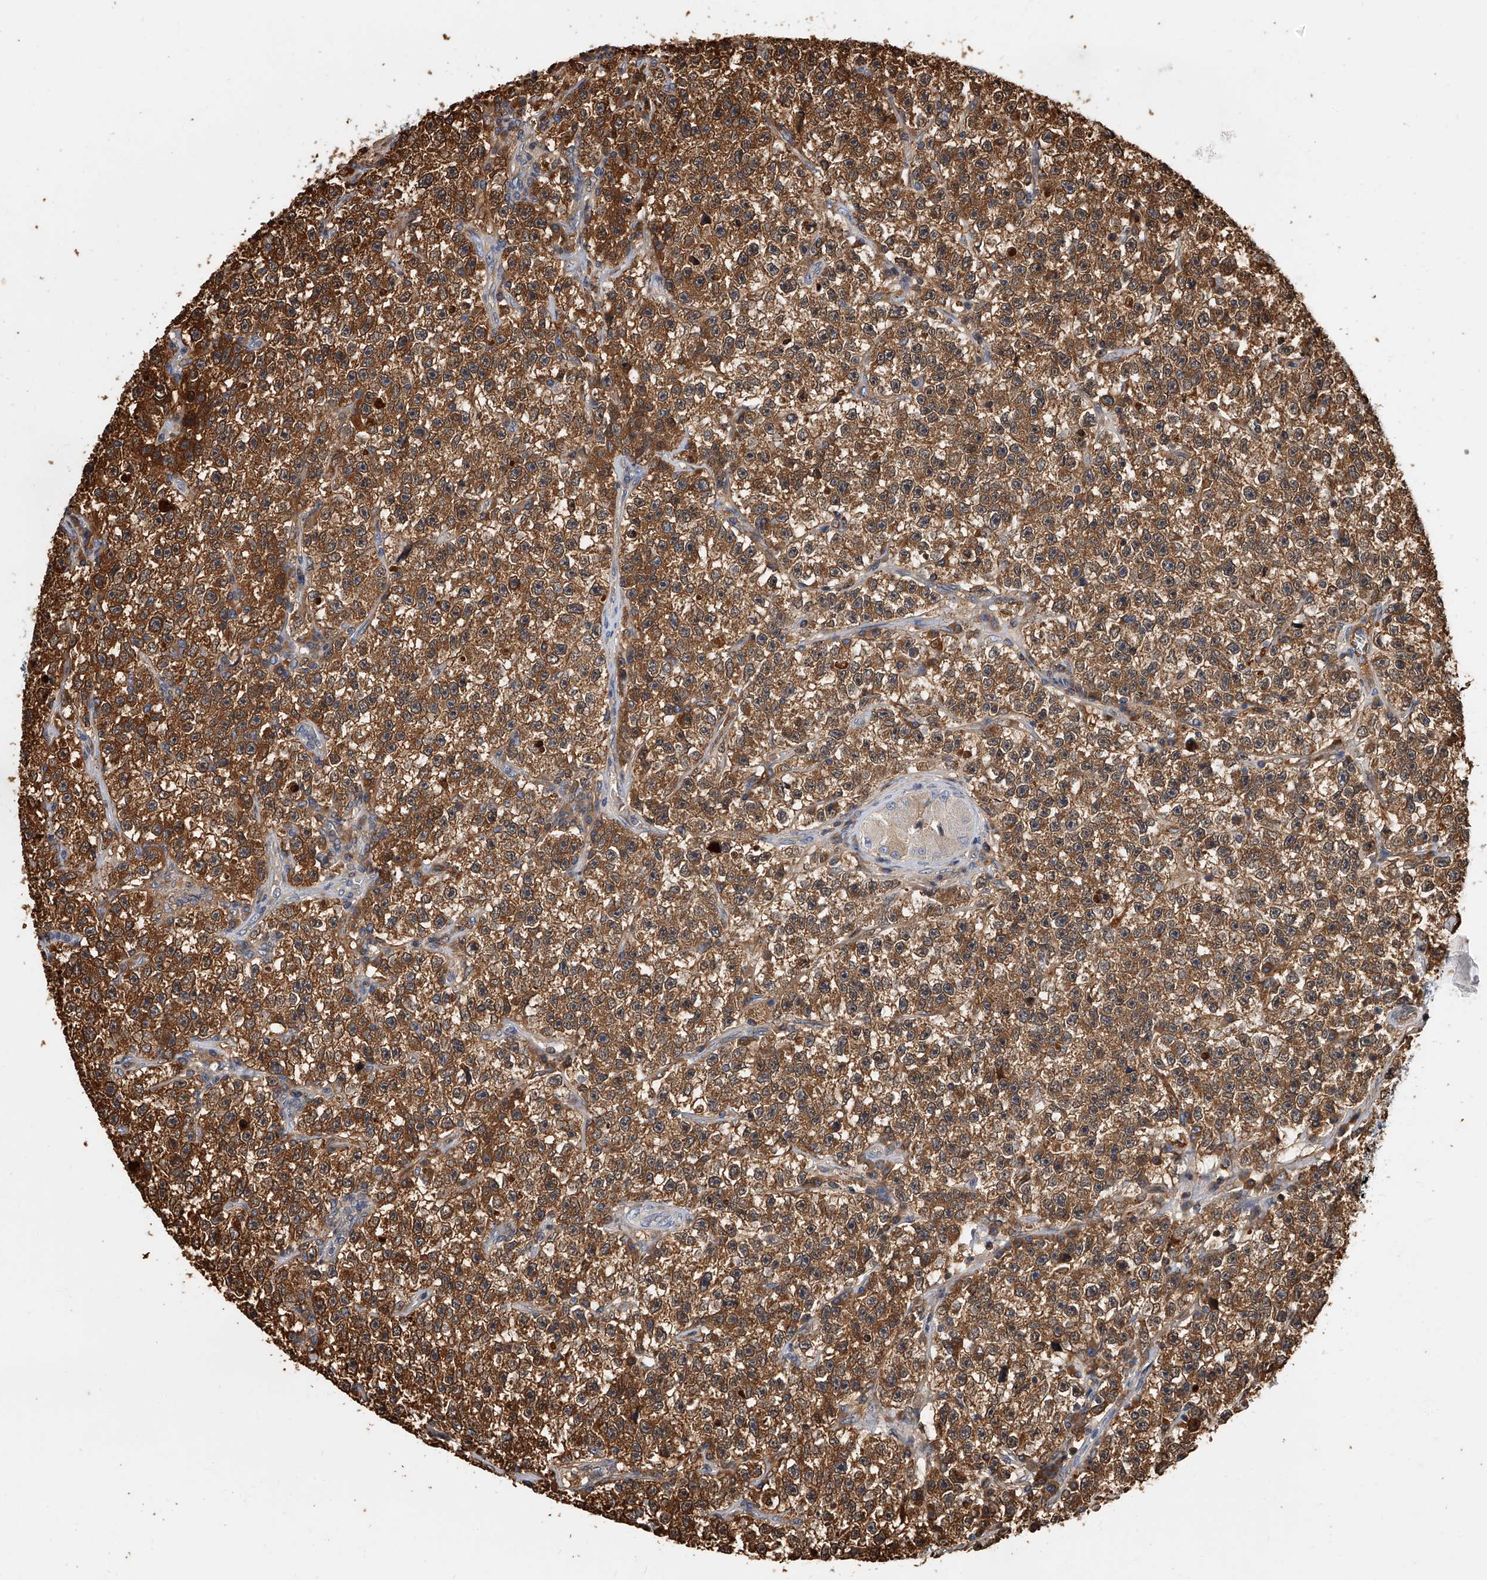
{"staining": {"intensity": "moderate", "quantity": ">75%", "location": "cytoplasmic/membranous"}, "tissue": "testis cancer", "cell_type": "Tumor cells", "image_type": "cancer", "snomed": [{"axis": "morphology", "description": "Seminoma, NOS"}, {"axis": "topography", "description": "Testis"}], "caption": "Immunohistochemical staining of human testis cancer reveals medium levels of moderate cytoplasmic/membranous staining in about >75% of tumor cells. (brown staining indicates protein expression, while blue staining denotes nuclei).", "gene": "CD200", "patient": {"sex": "male", "age": 22}}